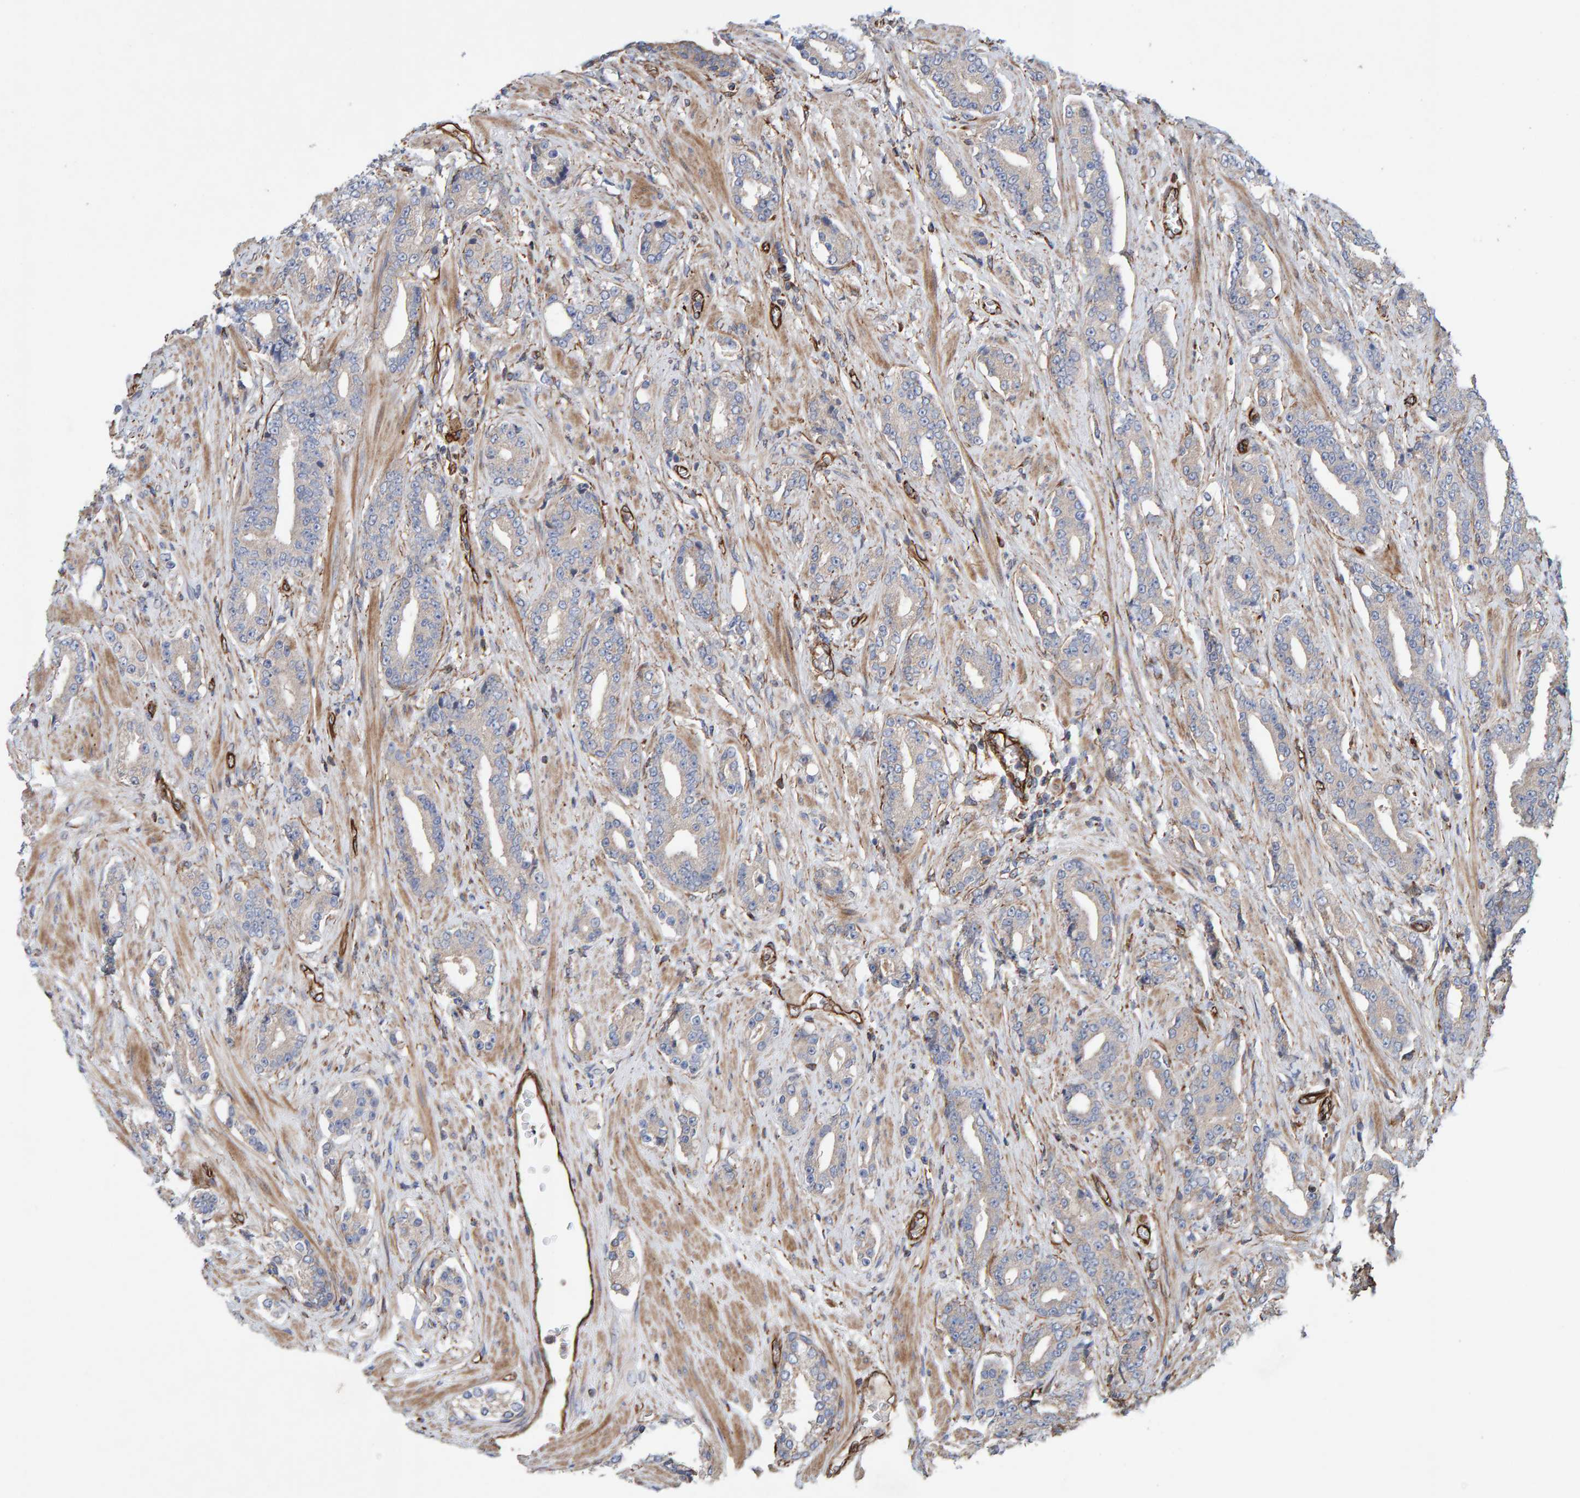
{"staining": {"intensity": "weak", "quantity": "<25%", "location": "cytoplasmic/membranous"}, "tissue": "prostate cancer", "cell_type": "Tumor cells", "image_type": "cancer", "snomed": [{"axis": "morphology", "description": "Adenocarcinoma, High grade"}, {"axis": "topography", "description": "Prostate"}], "caption": "This is an immunohistochemistry (IHC) photomicrograph of prostate cancer (high-grade adenocarcinoma). There is no positivity in tumor cells.", "gene": "ZNF347", "patient": {"sex": "male", "age": 71}}